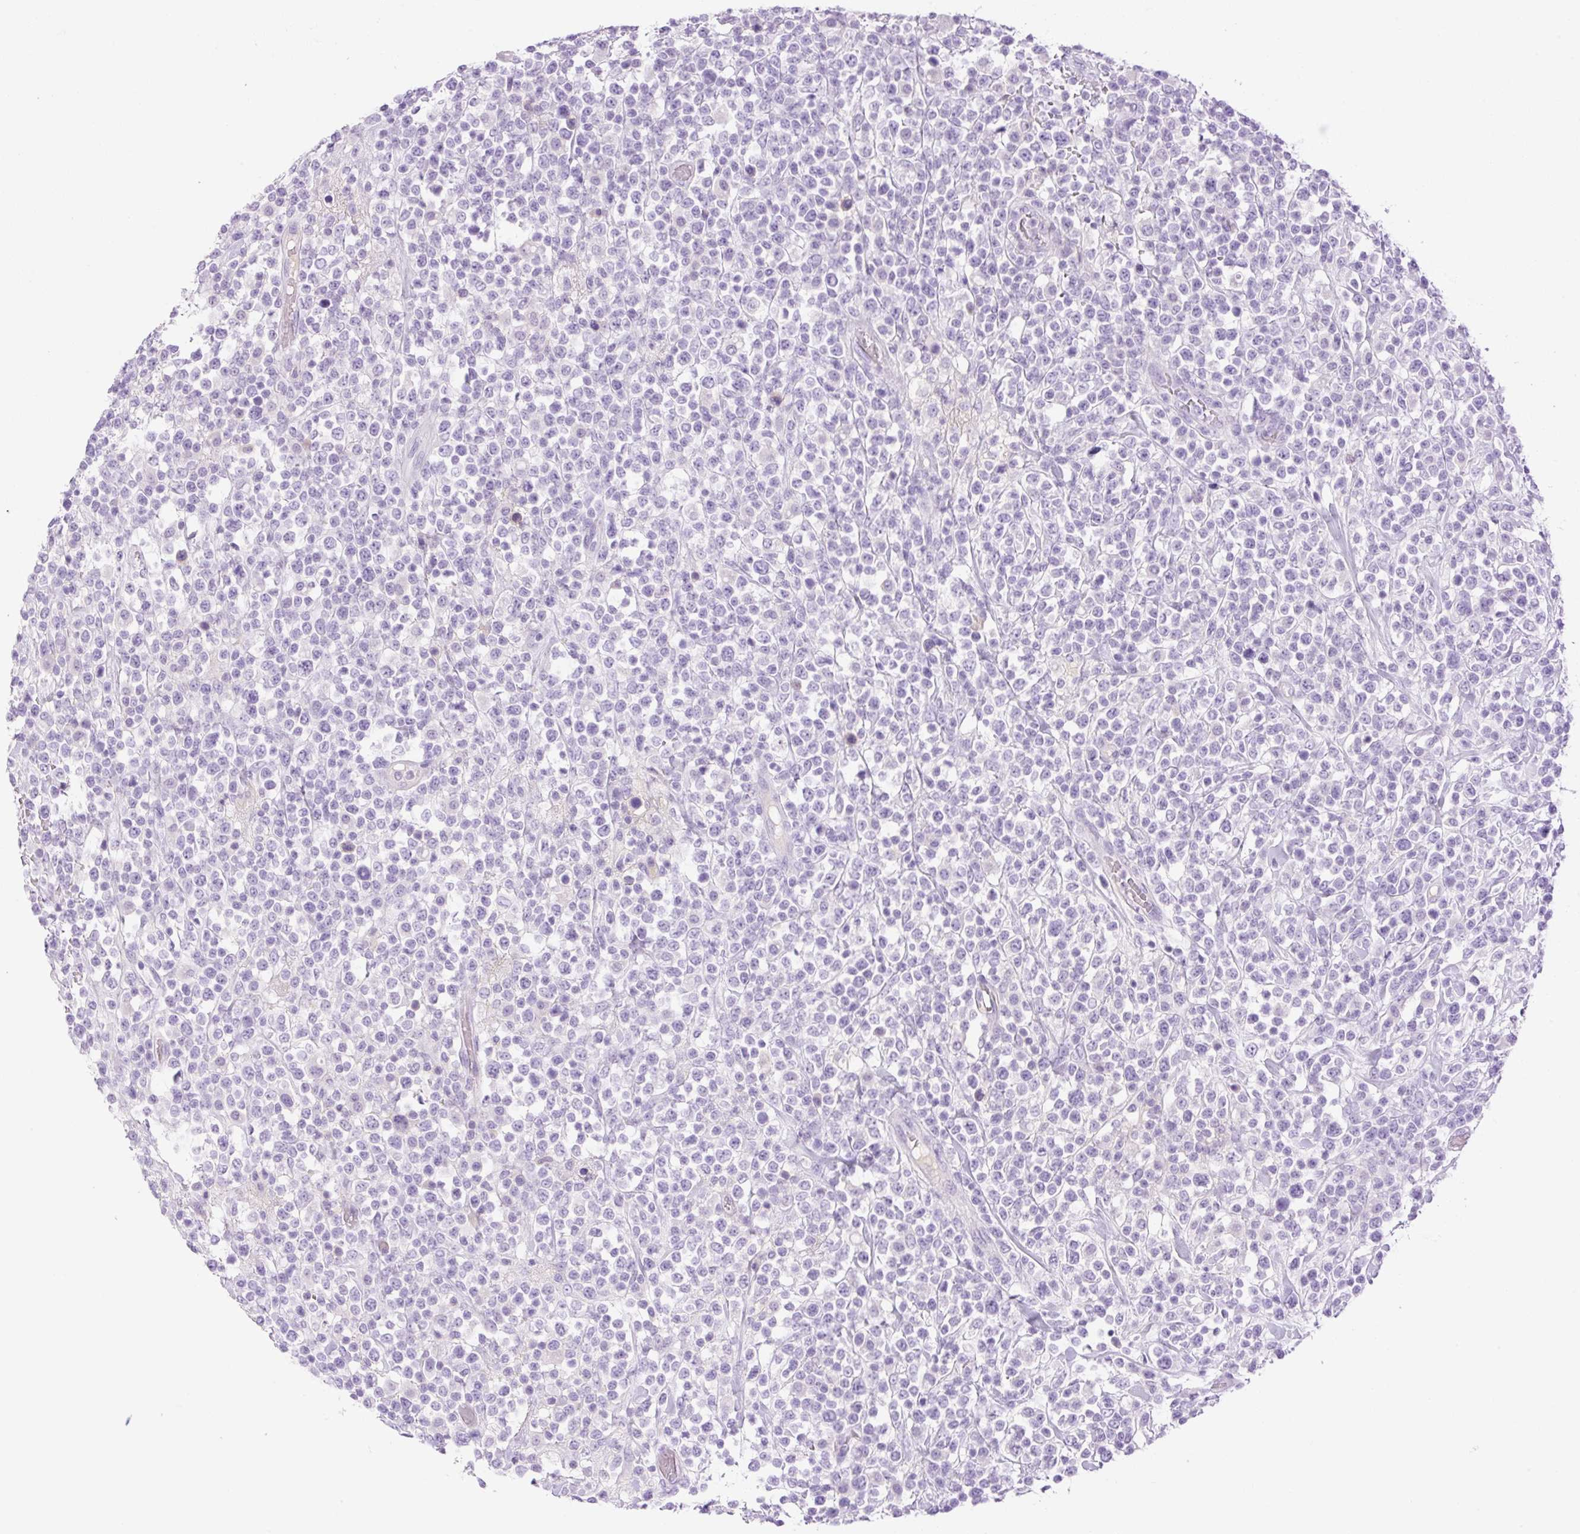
{"staining": {"intensity": "negative", "quantity": "none", "location": "none"}, "tissue": "lymphoma", "cell_type": "Tumor cells", "image_type": "cancer", "snomed": [{"axis": "morphology", "description": "Malignant lymphoma, non-Hodgkin's type, High grade"}, {"axis": "topography", "description": "Colon"}], "caption": "This is an immunohistochemistry (IHC) micrograph of human lymphoma. There is no staining in tumor cells.", "gene": "PALM3", "patient": {"sex": "female", "age": 53}}